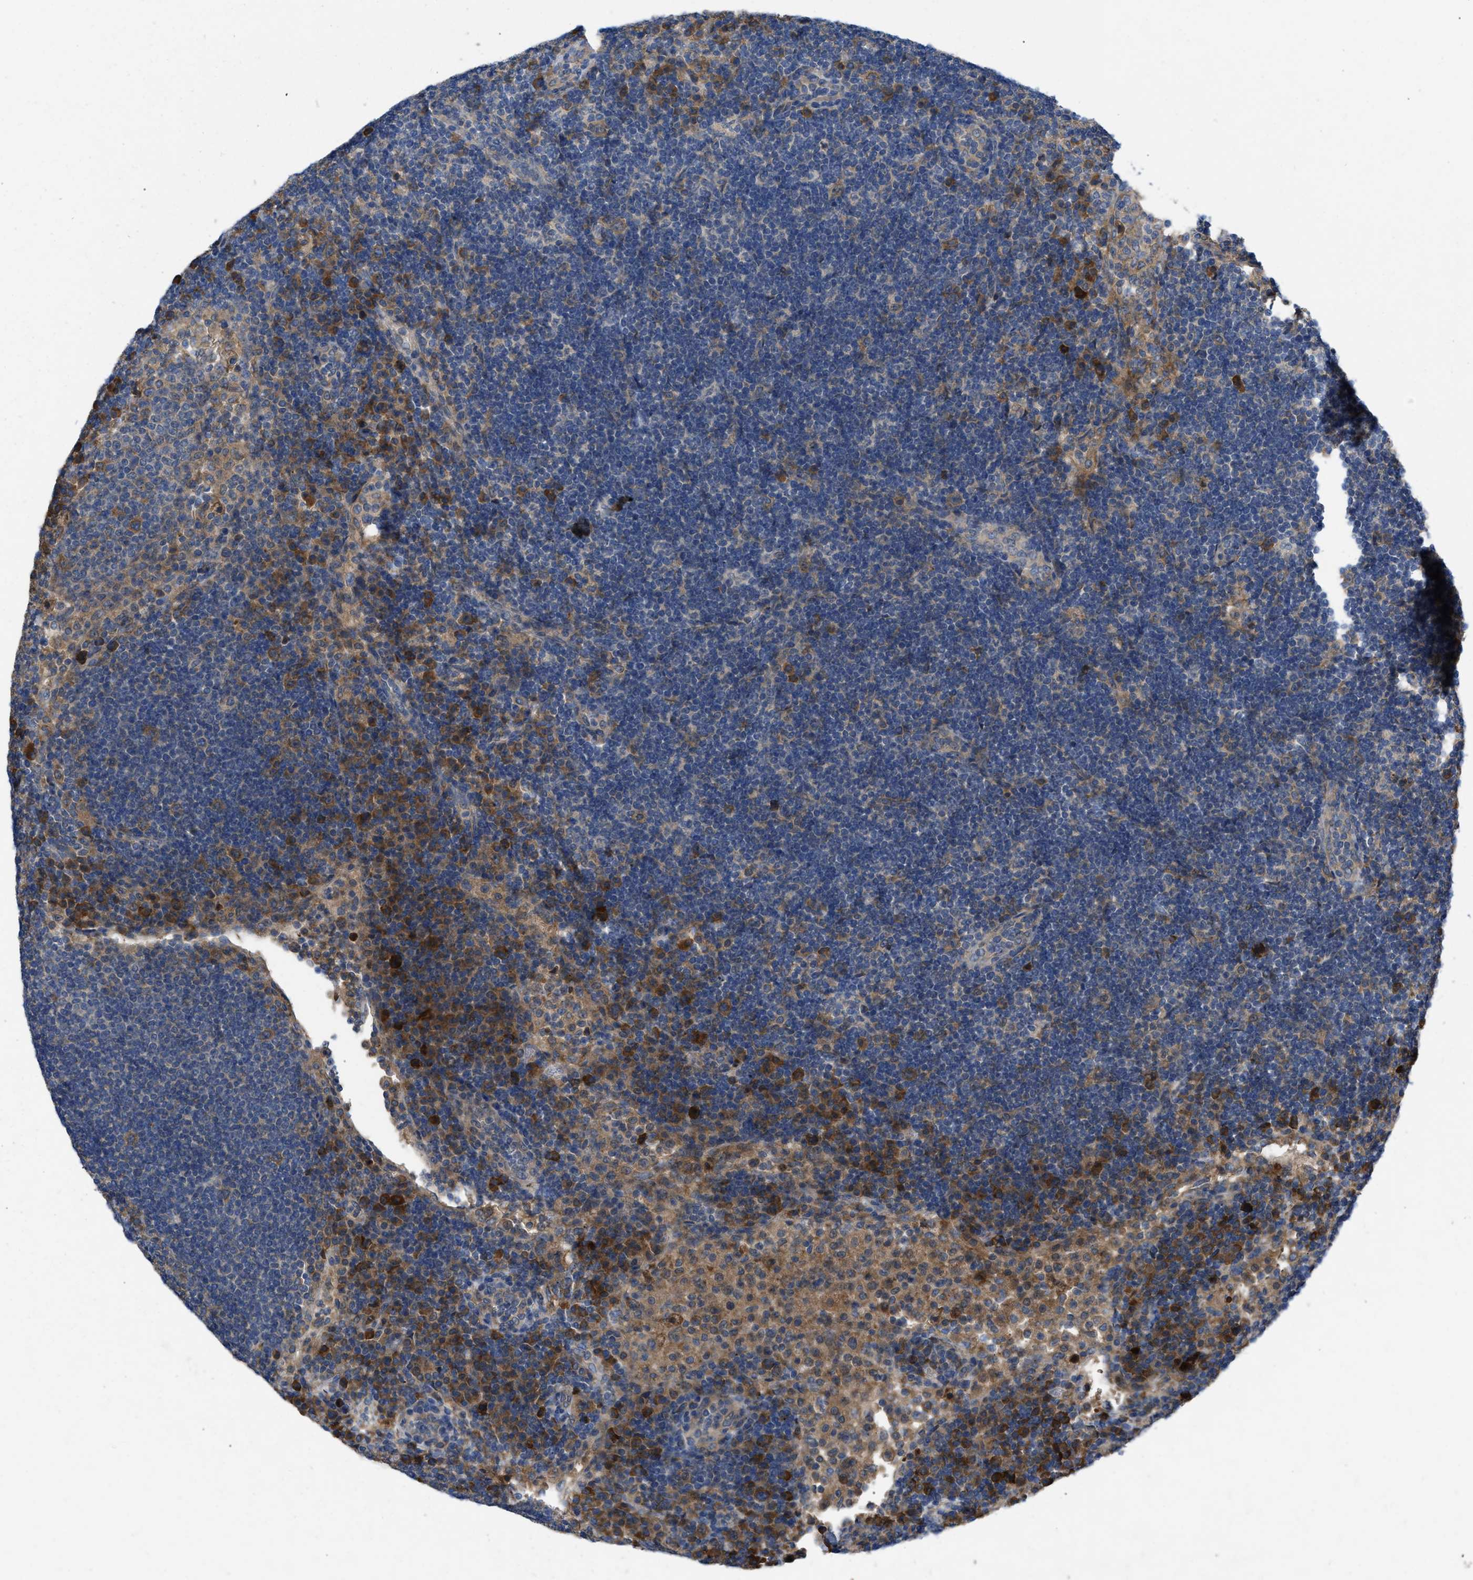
{"staining": {"intensity": "negative", "quantity": "none", "location": "none"}, "tissue": "lymph node", "cell_type": "Germinal center cells", "image_type": "normal", "snomed": [{"axis": "morphology", "description": "Normal tissue, NOS"}, {"axis": "topography", "description": "Lymph node"}], "caption": "Germinal center cells show no significant protein staining in benign lymph node.", "gene": "TMEM131", "patient": {"sex": "female", "age": 53}}